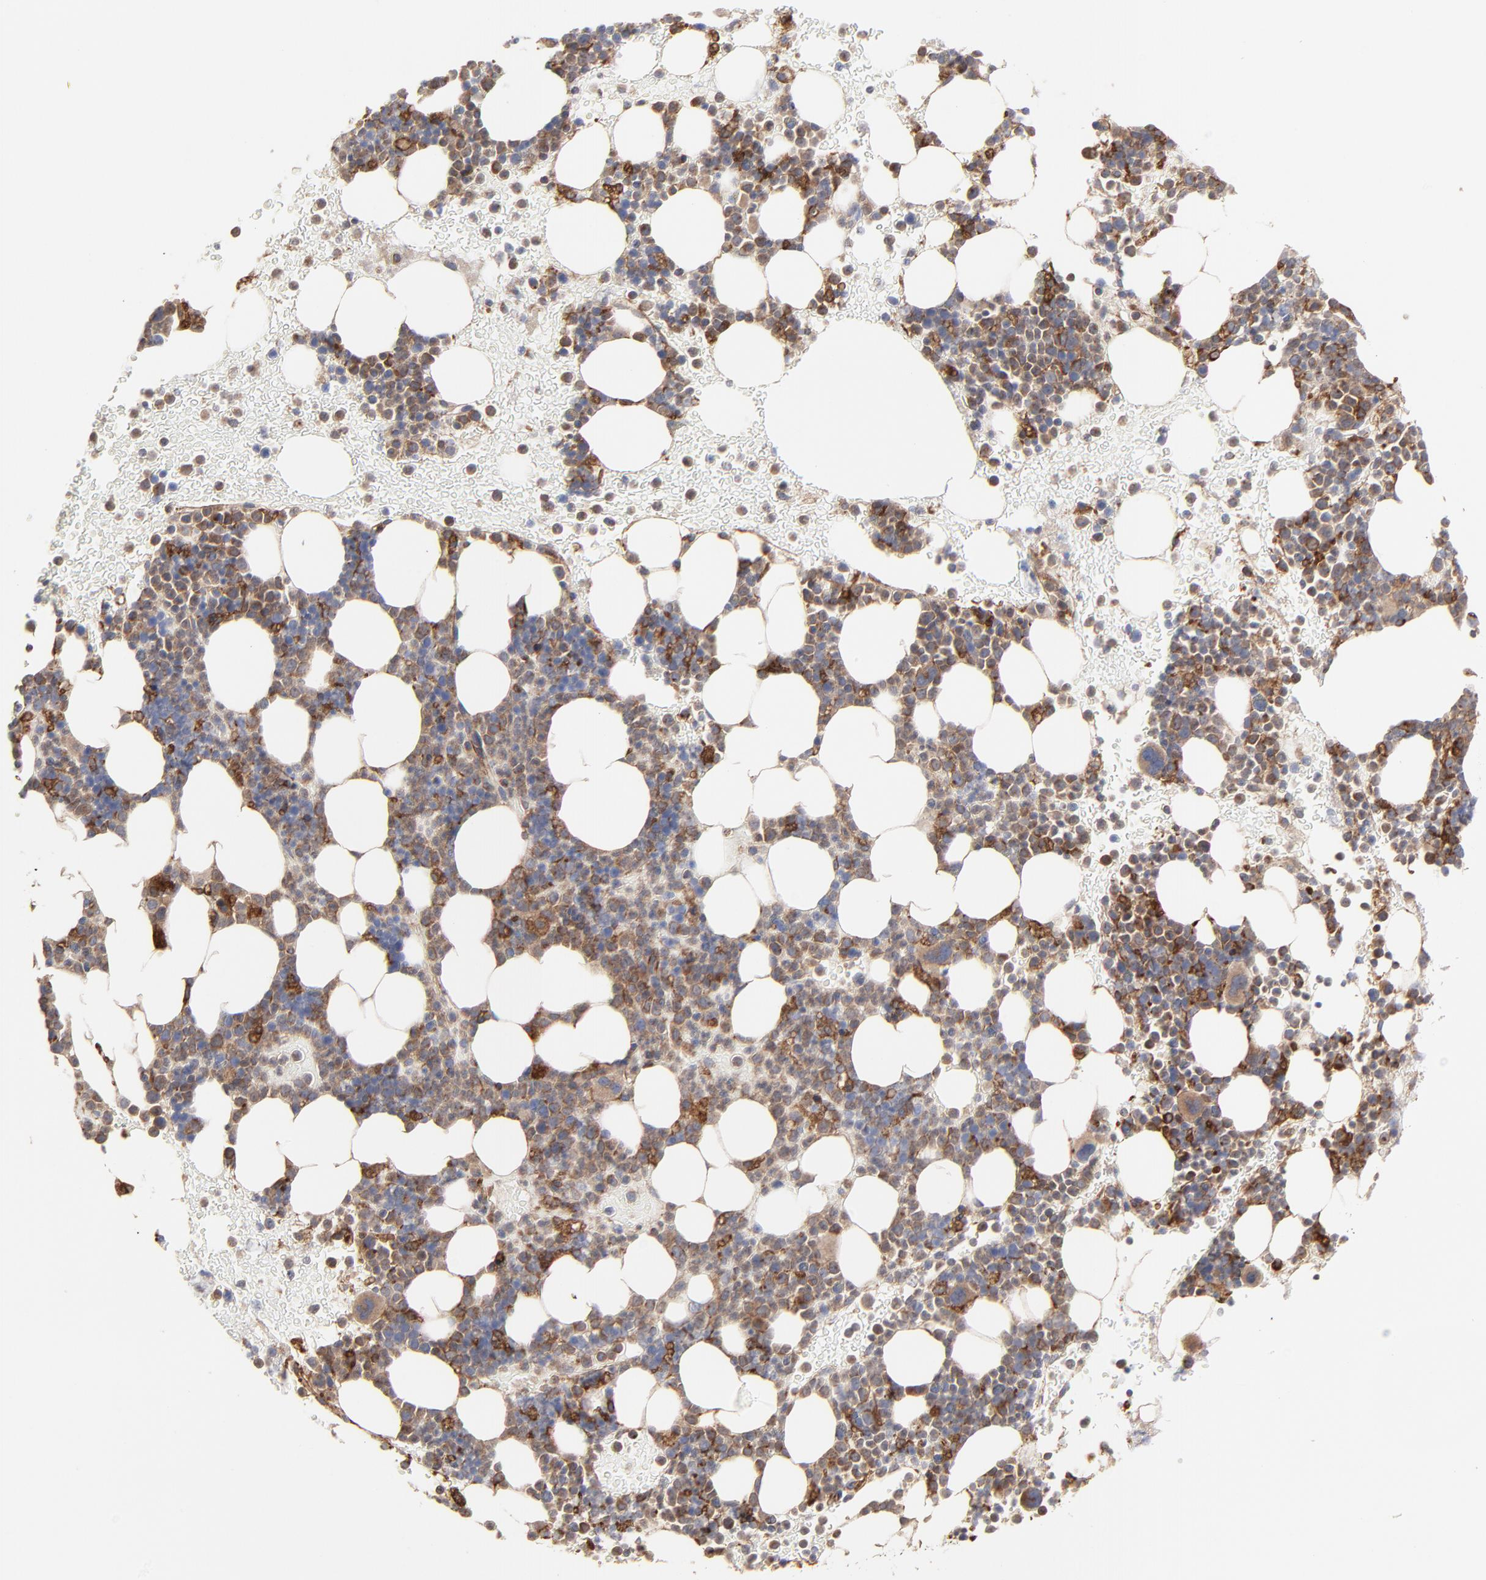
{"staining": {"intensity": "moderate", "quantity": "25%-75%", "location": "cytoplasmic/membranous"}, "tissue": "bone marrow", "cell_type": "Hematopoietic cells", "image_type": "normal", "snomed": [{"axis": "morphology", "description": "Normal tissue, NOS"}, {"axis": "topography", "description": "Bone marrow"}], "caption": "A brown stain labels moderate cytoplasmic/membranous staining of a protein in hematopoietic cells of unremarkable human bone marrow. (DAB (3,3'-diaminobenzidine) = brown stain, brightfield microscopy at high magnification).", "gene": "RAB9A", "patient": {"sex": "male", "age": 17}}